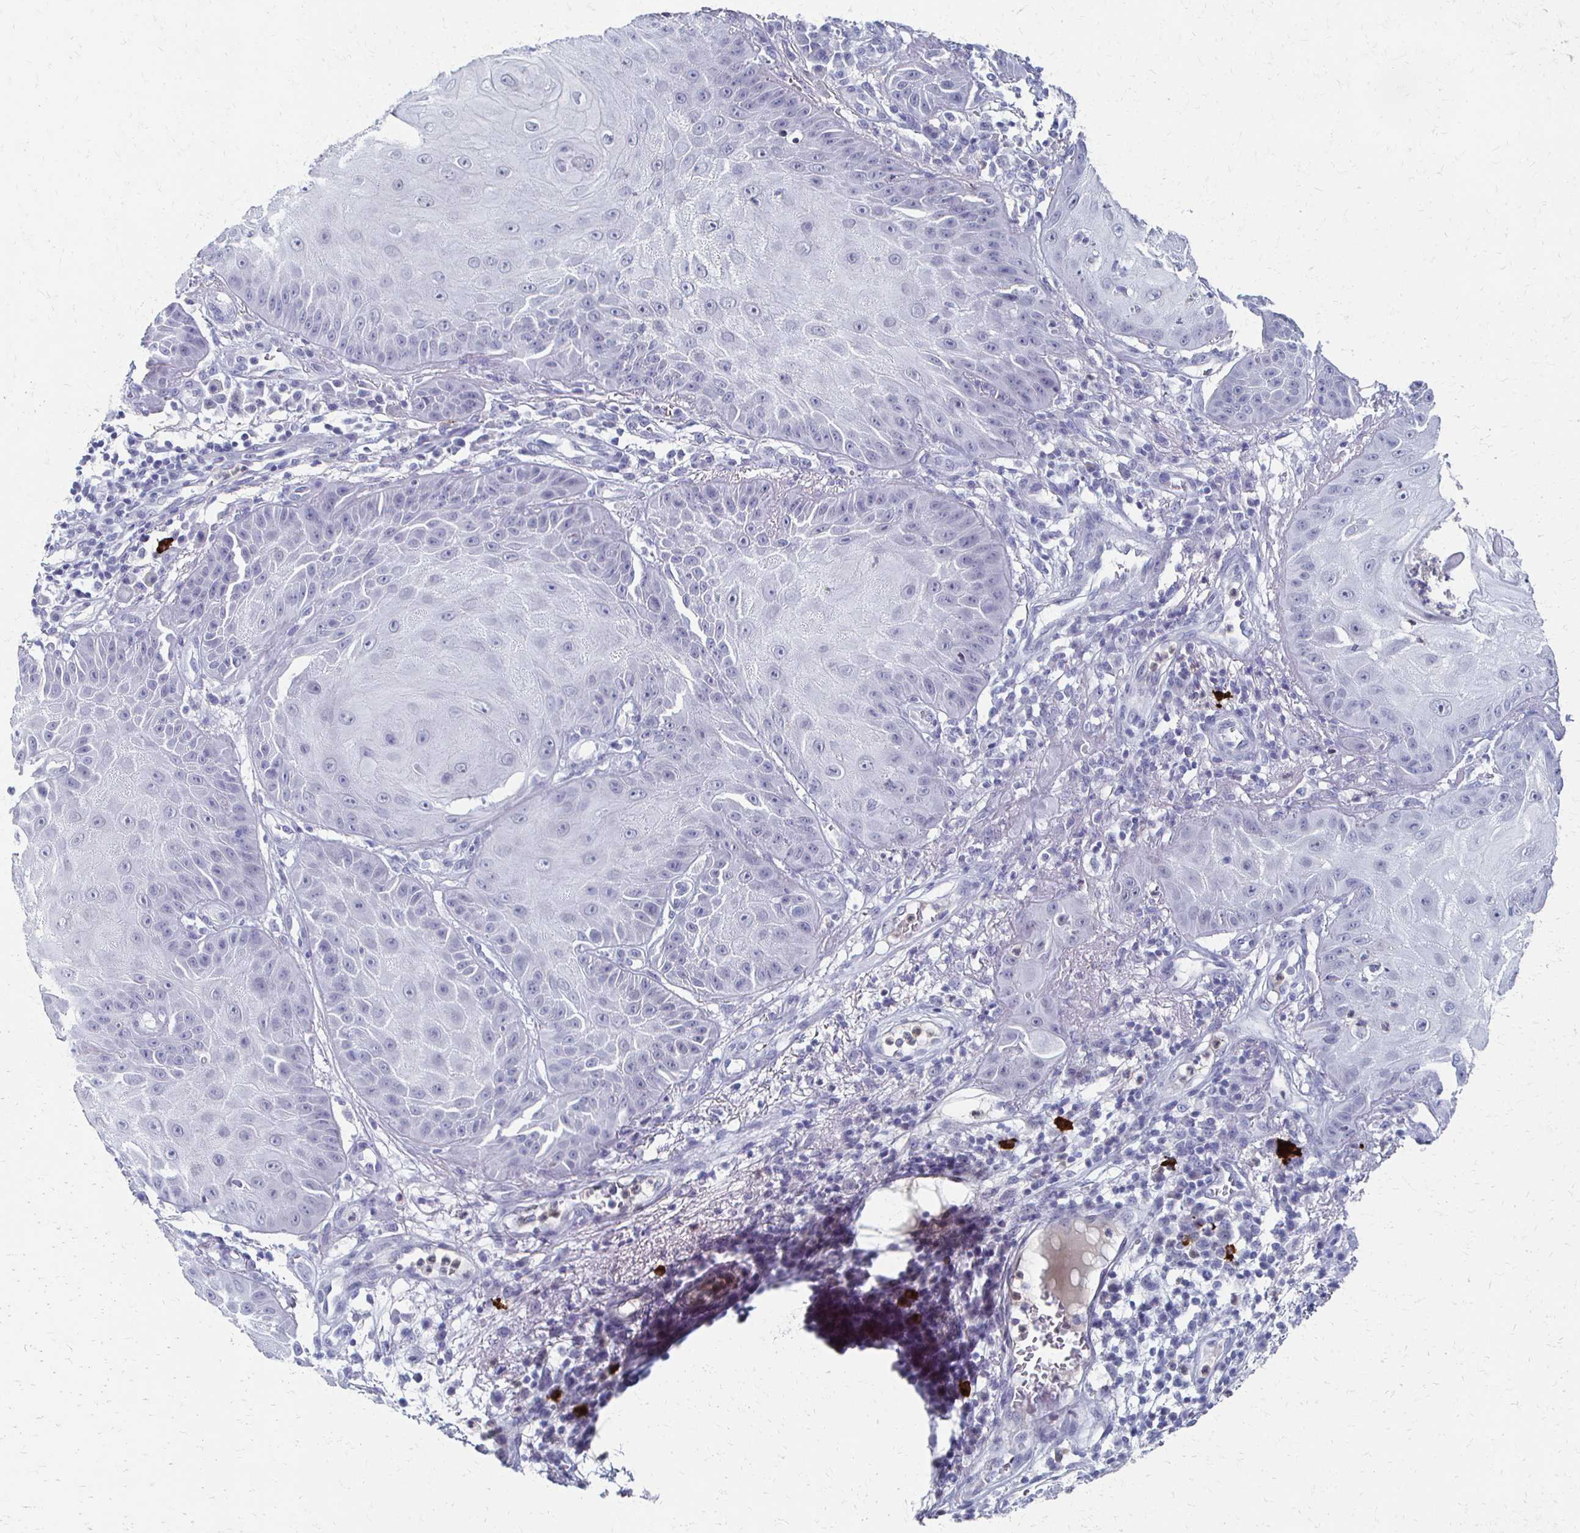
{"staining": {"intensity": "negative", "quantity": "none", "location": "none"}, "tissue": "skin cancer", "cell_type": "Tumor cells", "image_type": "cancer", "snomed": [{"axis": "morphology", "description": "Squamous cell carcinoma, NOS"}, {"axis": "topography", "description": "Skin"}], "caption": "A photomicrograph of skin cancer (squamous cell carcinoma) stained for a protein displays no brown staining in tumor cells.", "gene": "CXCR2", "patient": {"sex": "male", "age": 70}}